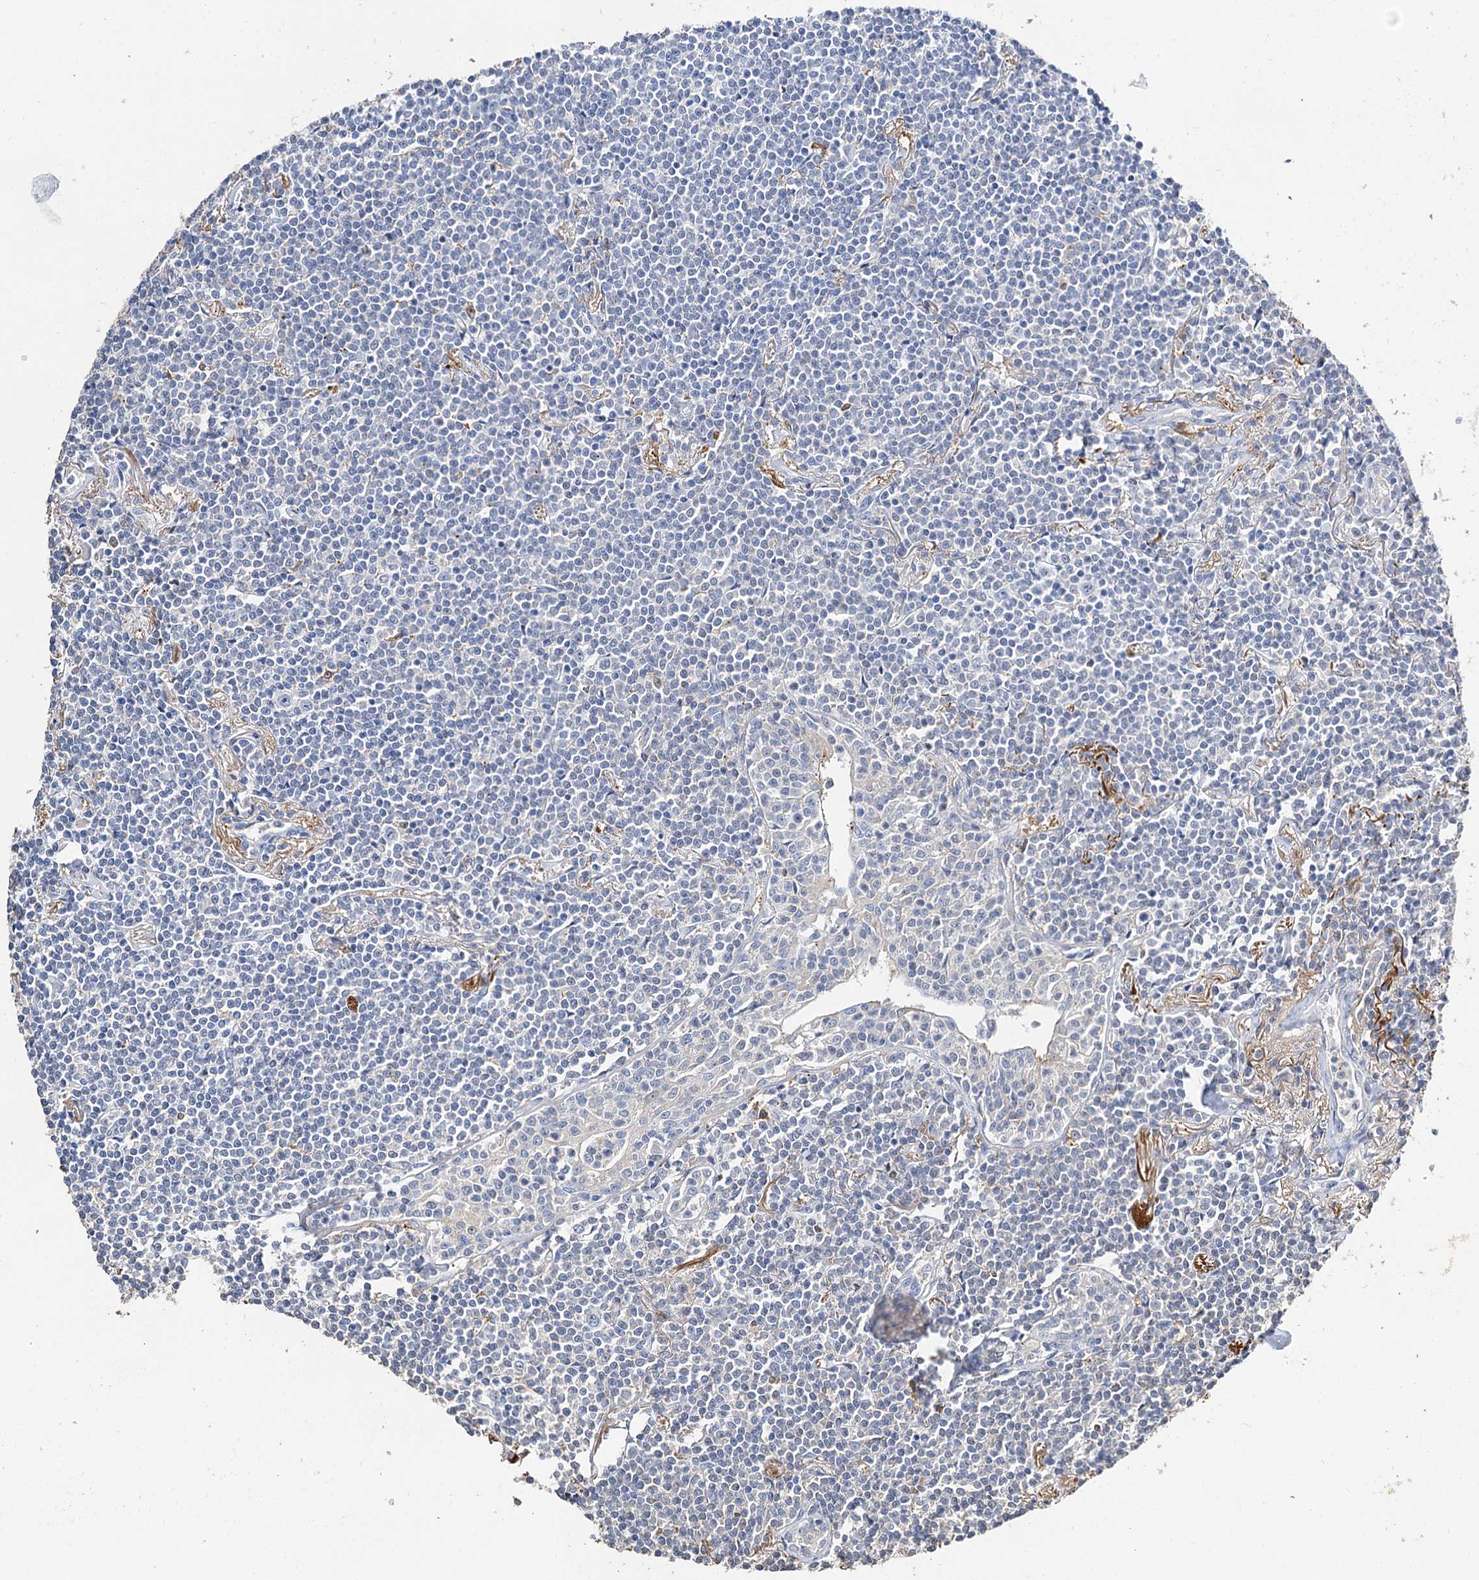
{"staining": {"intensity": "negative", "quantity": "none", "location": "none"}, "tissue": "lymphoma", "cell_type": "Tumor cells", "image_type": "cancer", "snomed": [{"axis": "morphology", "description": "Malignant lymphoma, non-Hodgkin's type, Low grade"}, {"axis": "topography", "description": "Lung"}], "caption": "IHC image of human lymphoma stained for a protein (brown), which exhibits no positivity in tumor cells. (DAB IHC with hematoxylin counter stain).", "gene": "DNAH6", "patient": {"sex": "female", "age": 71}}